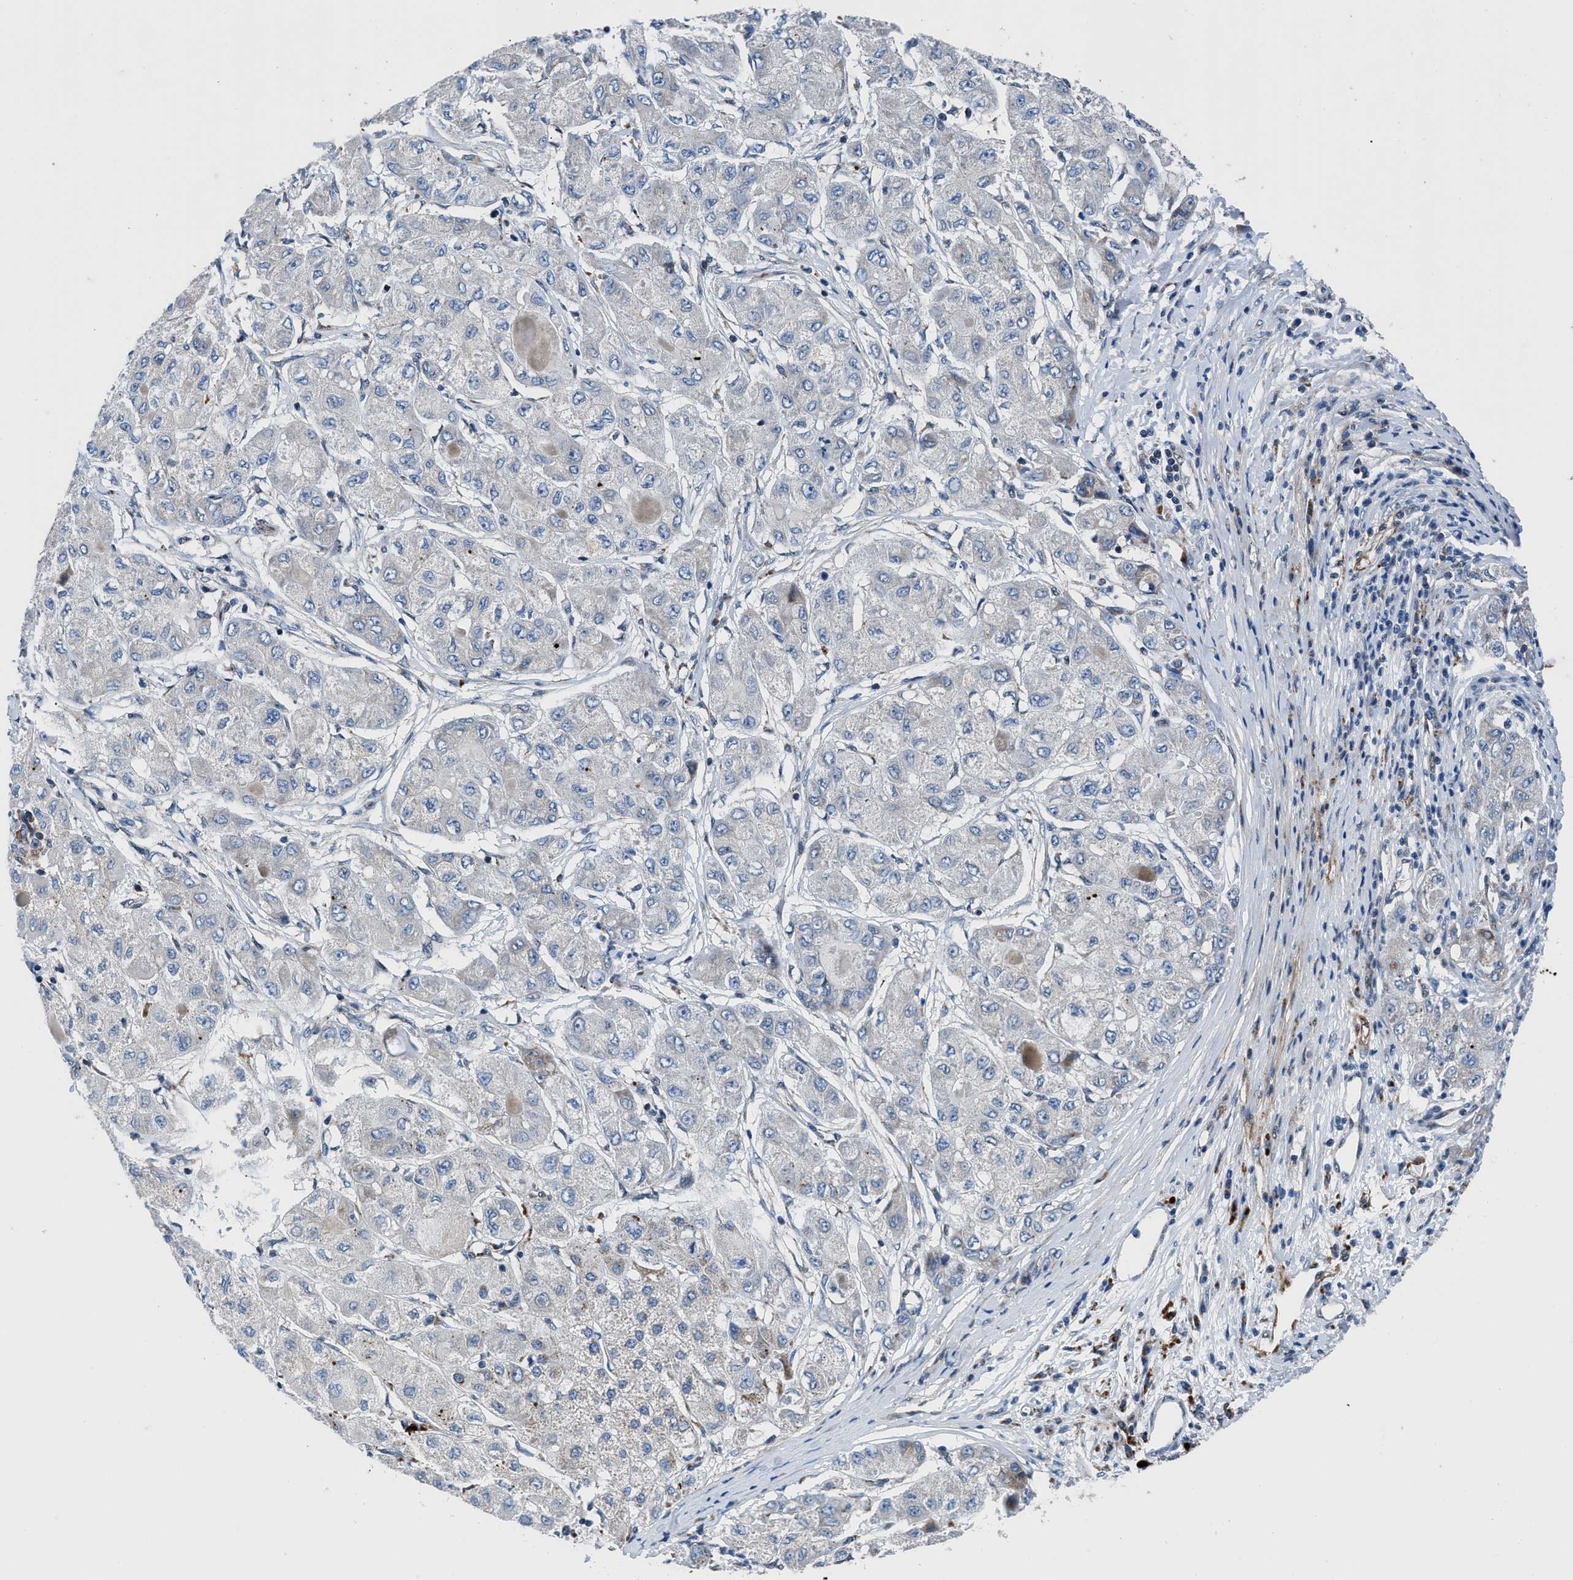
{"staining": {"intensity": "weak", "quantity": "<25%", "location": "cytoplasmic/membranous"}, "tissue": "liver cancer", "cell_type": "Tumor cells", "image_type": "cancer", "snomed": [{"axis": "morphology", "description": "Carcinoma, Hepatocellular, NOS"}, {"axis": "topography", "description": "Liver"}], "caption": "Tumor cells show no significant expression in liver cancer (hepatocellular carcinoma).", "gene": "LMO2", "patient": {"sex": "male", "age": 80}}